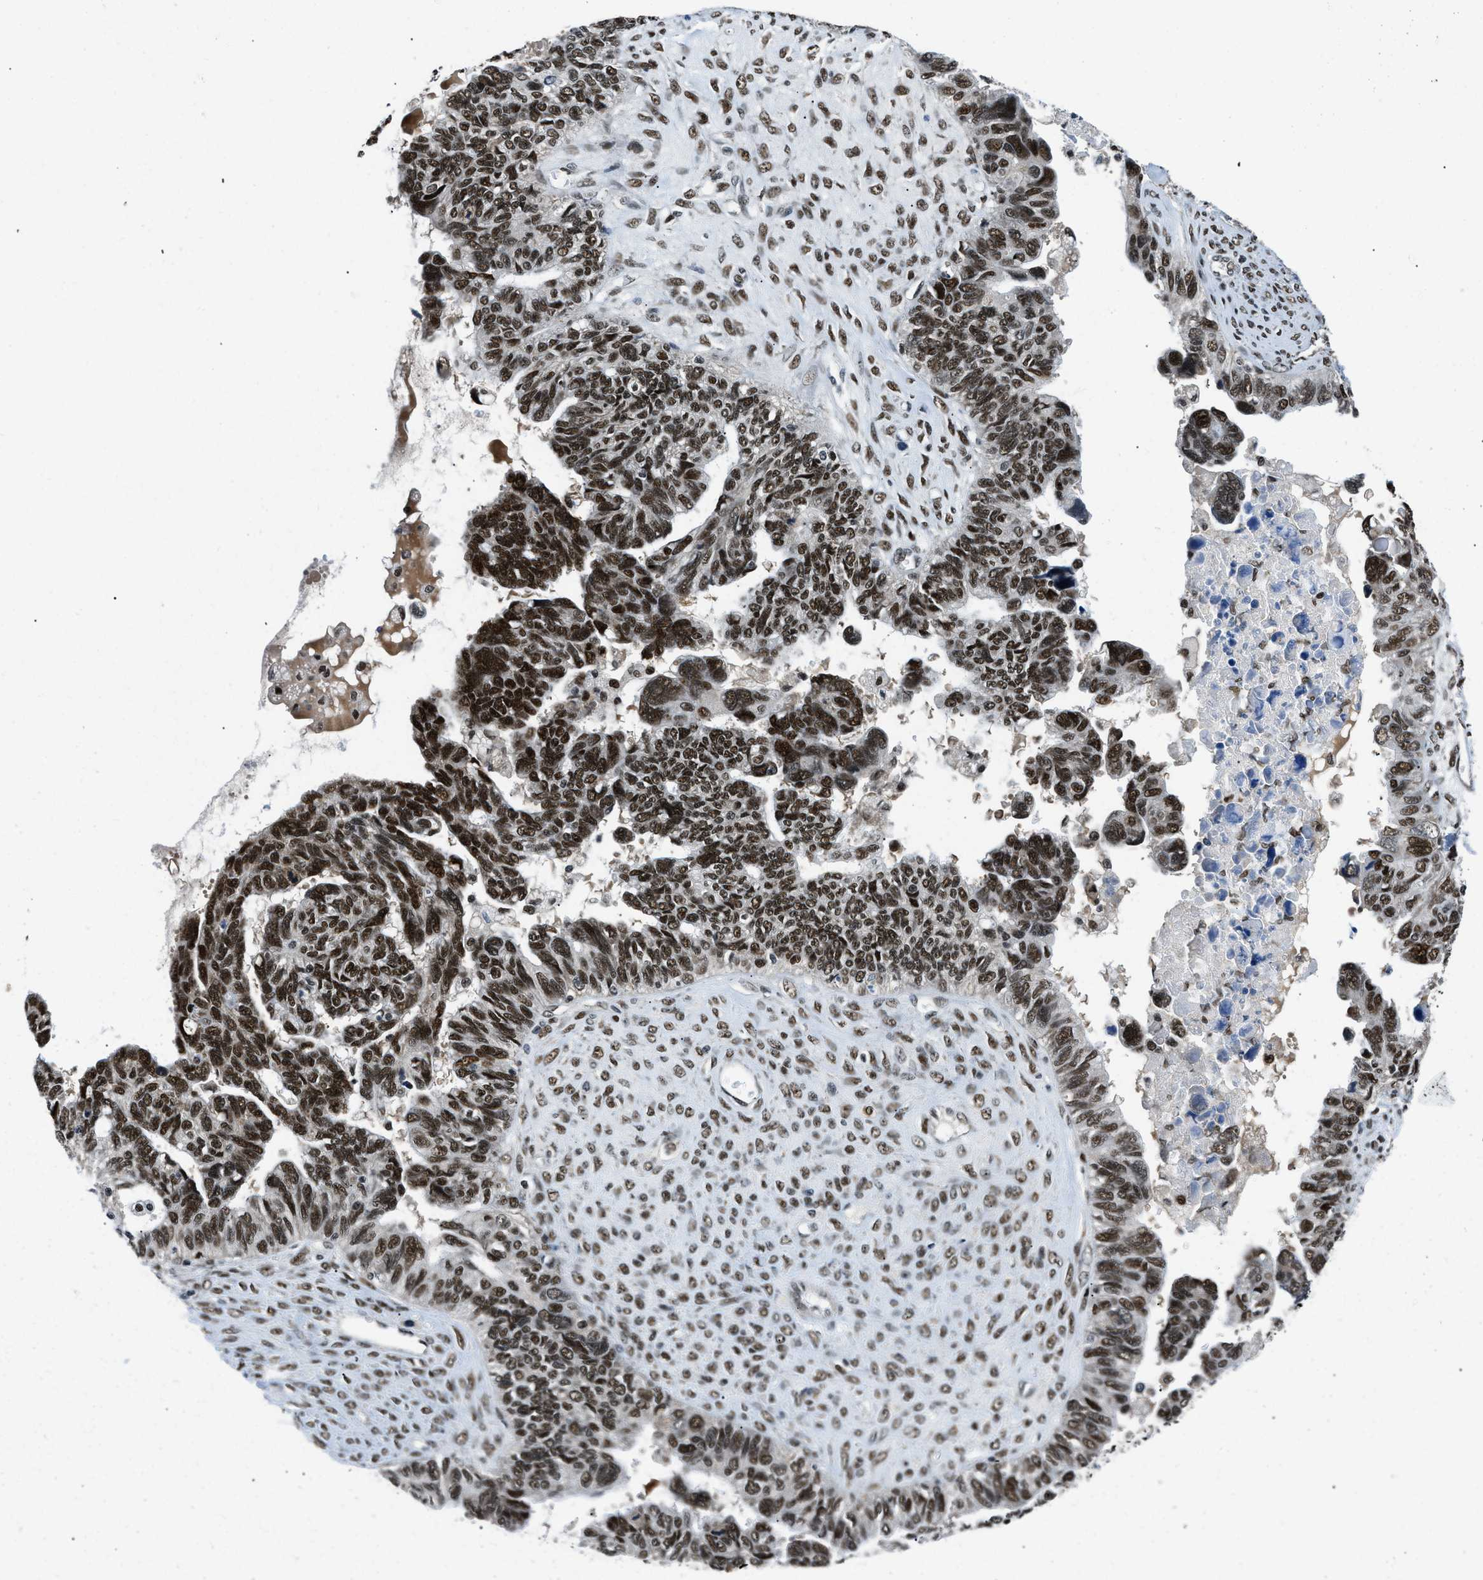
{"staining": {"intensity": "strong", "quantity": ">75%", "location": "nuclear"}, "tissue": "ovarian cancer", "cell_type": "Tumor cells", "image_type": "cancer", "snomed": [{"axis": "morphology", "description": "Cystadenocarcinoma, serous, NOS"}, {"axis": "topography", "description": "Ovary"}], "caption": "Immunohistochemistry (IHC) histopathology image of neoplastic tissue: human ovarian cancer (serous cystadenocarcinoma) stained using IHC displays high levels of strong protein expression localized specifically in the nuclear of tumor cells, appearing as a nuclear brown color.", "gene": "KDM3B", "patient": {"sex": "female", "age": 79}}